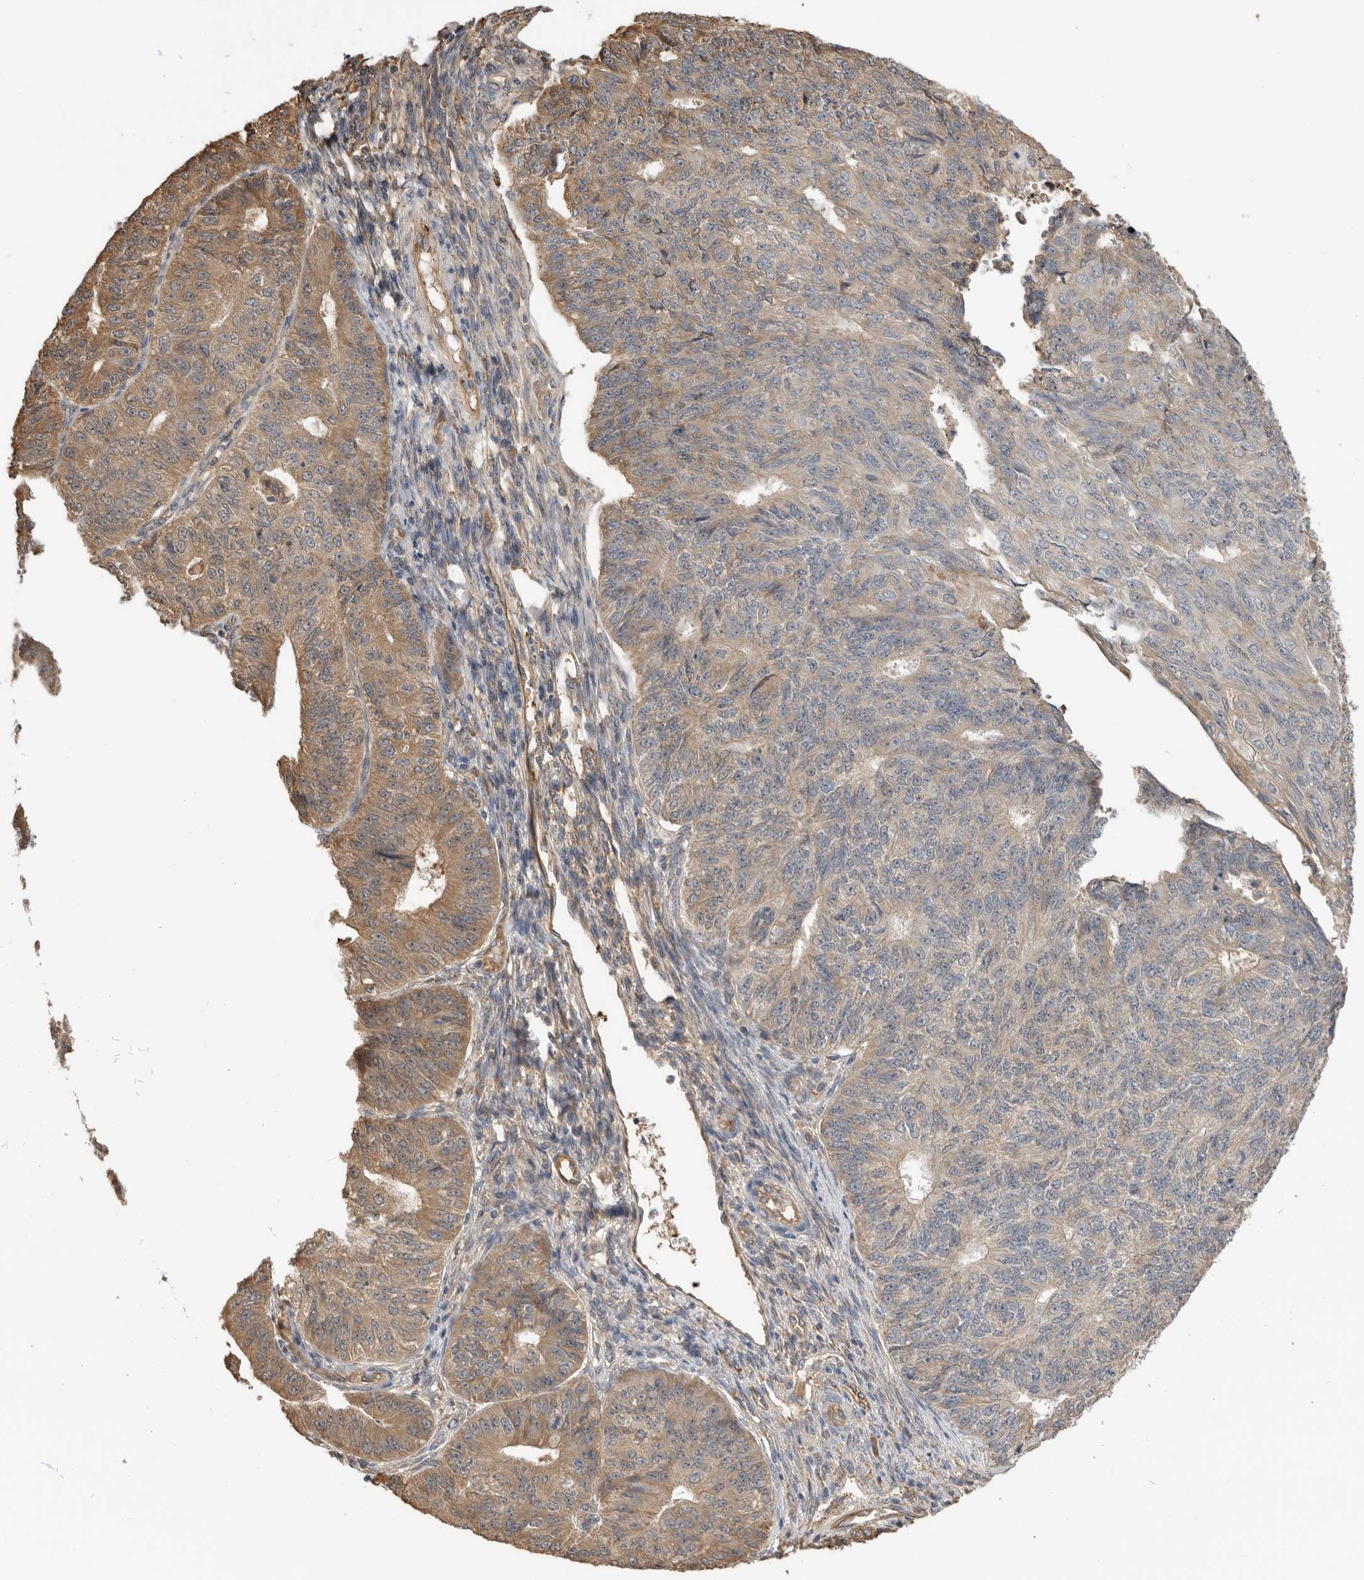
{"staining": {"intensity": "moderate", "quantity": "25%-75%", "location": "cytoplasmic/membranous"}, "tissue": "endometrial cancer", "cell_type": "Tumor cells", "image_type": "cancer", "snomed": [{"axis": "morphology", "description": "Adenocarcinoma, NOS"}, {"axis": "topography", "description": "Endometrium"}], "caption": "Adenocarcinoma (endometrial) tissue displays moderate cytoplasmic/membranous positivity in about 25%-75% of tumor cells", "gene": "CDC42BPB", "patient": {"sex": "female", "age": 32}}